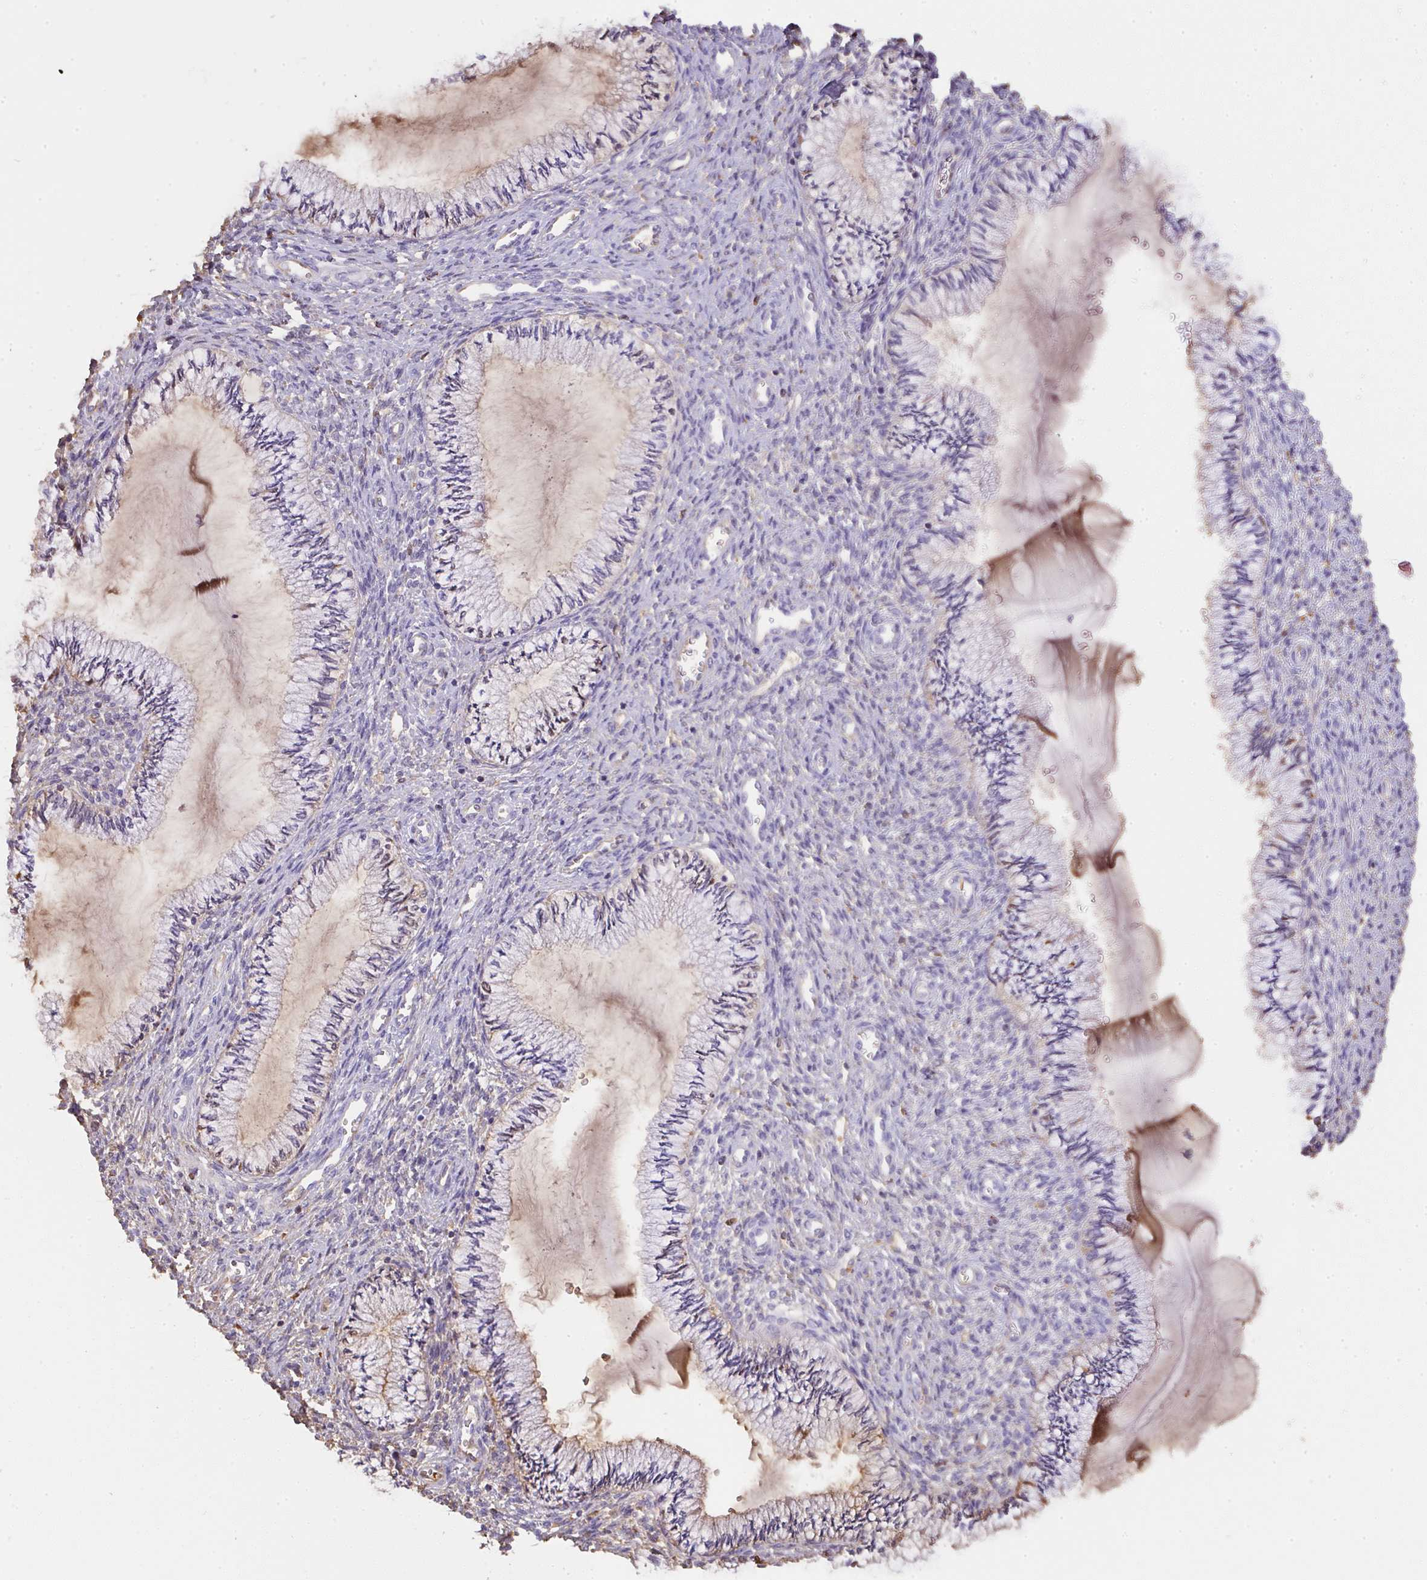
{"staining": {"intensity": "weak", "quantity": "<25%", "location": "cytoplasmic/membranous"}, "tissue": "cervix", "cell_type": "Glandular cells", "image_type": "normal", "snomed": [{"axis": "morphology", "description": "Normal tissue, NOS"}, {"axis": "topography", "description": "Cervix"}], "caption": "This histopathology image is of unremarkable cervix stained with immunohistochemistry to label a protein in brown with the nuclei are counter-stained blue. There is no positivity in glandular cells.", "gene": "SMYD5", "patient": {"sex": "female", "age": 24}}